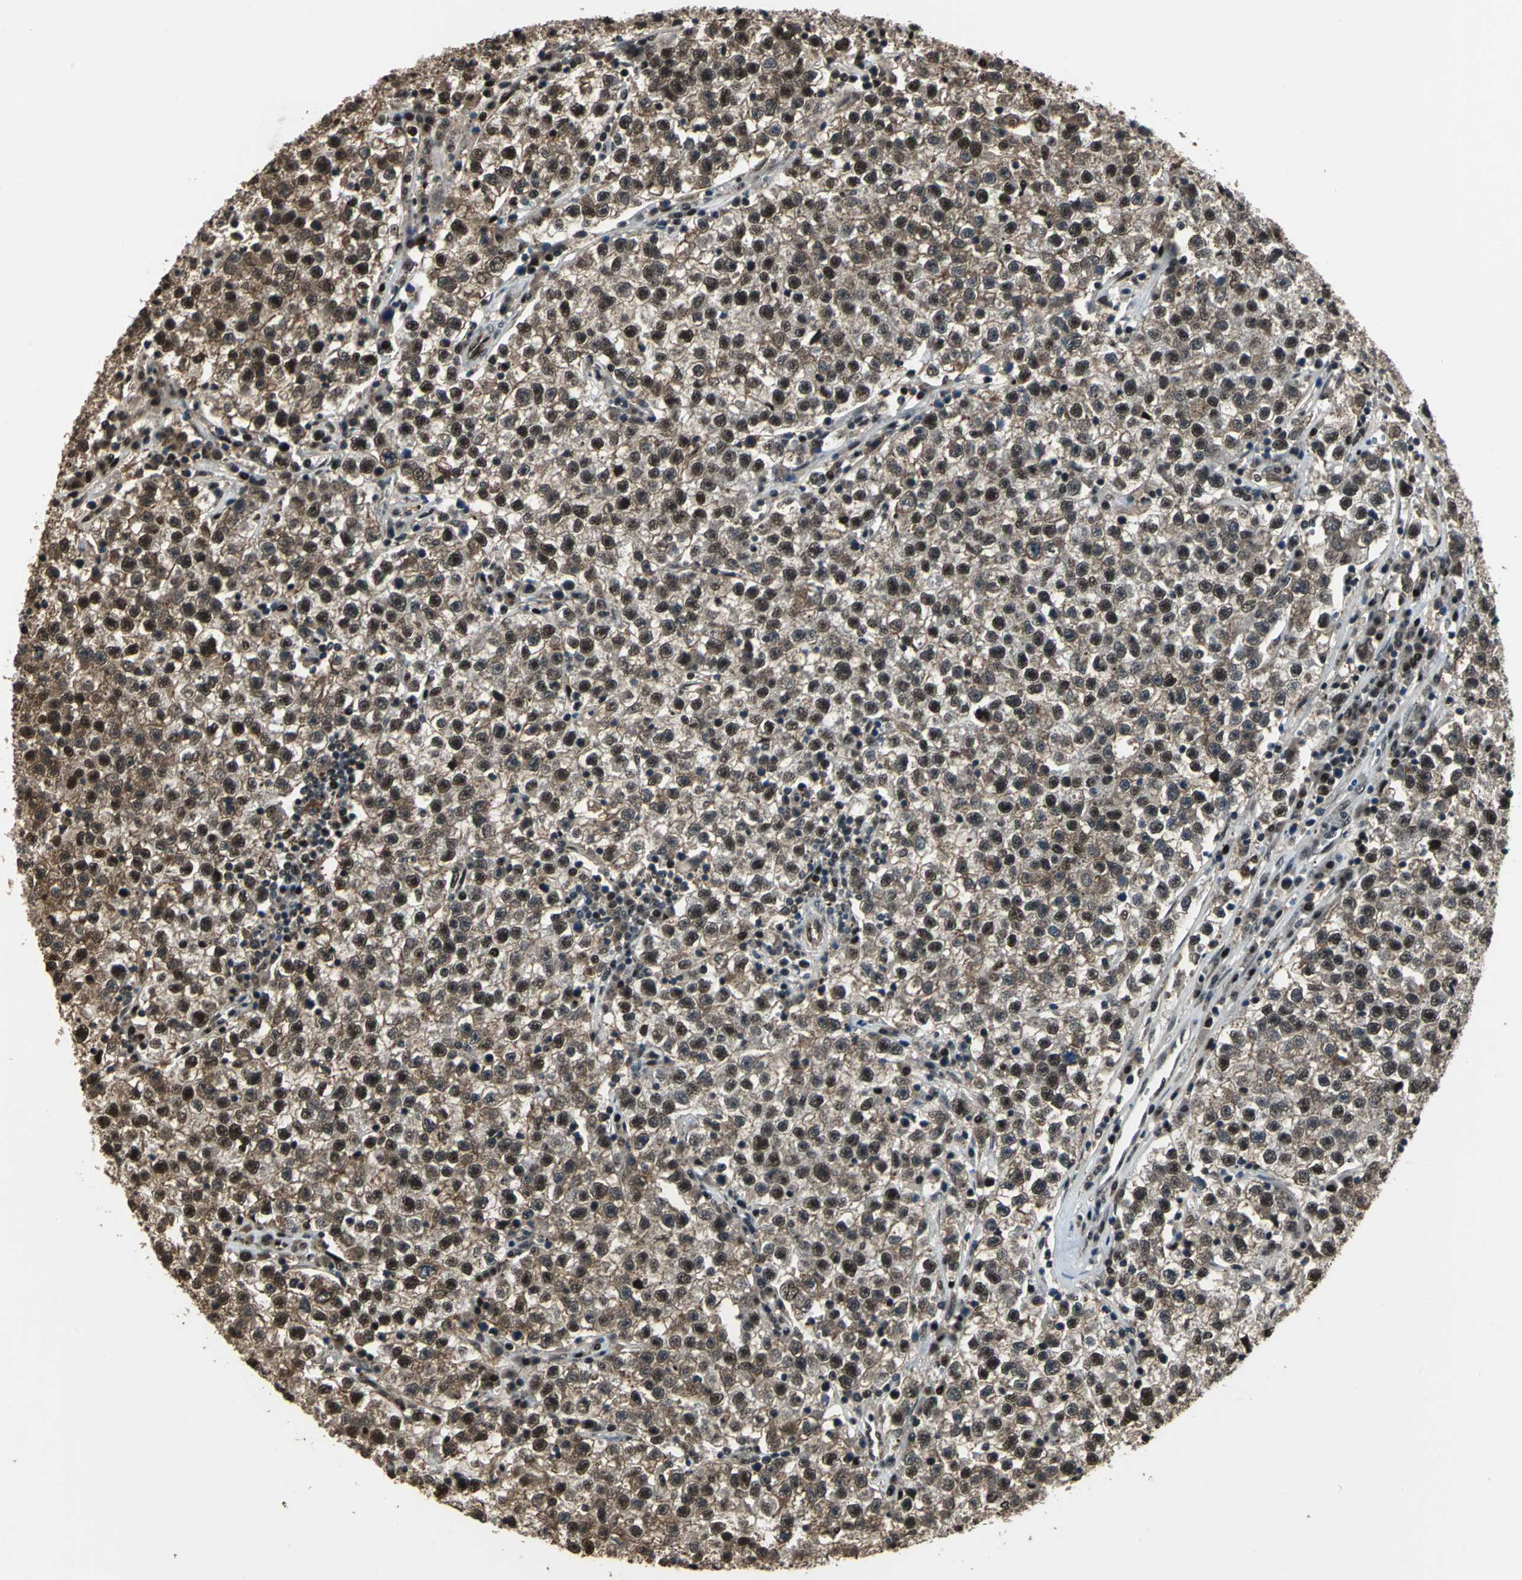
{"staining": {"intensity": "moderate", "quantity": ">75%", "location": "nuclear"}, "tissue": "testis cancer", "cell_type": "Tumor cells", "image_type": "cancer", "snomed": [{"axis": "morphology", "description": "Seminoma, NOS"}, {"axis": "topography", "description": "Testis"}], "caption": "Seminoma (testis) stained with immunohistochemistry (IHC) displays moderate nuclear staining in about >75% of tumor cells.", "gene": "MIS18BP1", "patient": {"sex": "male", "age": 22}}